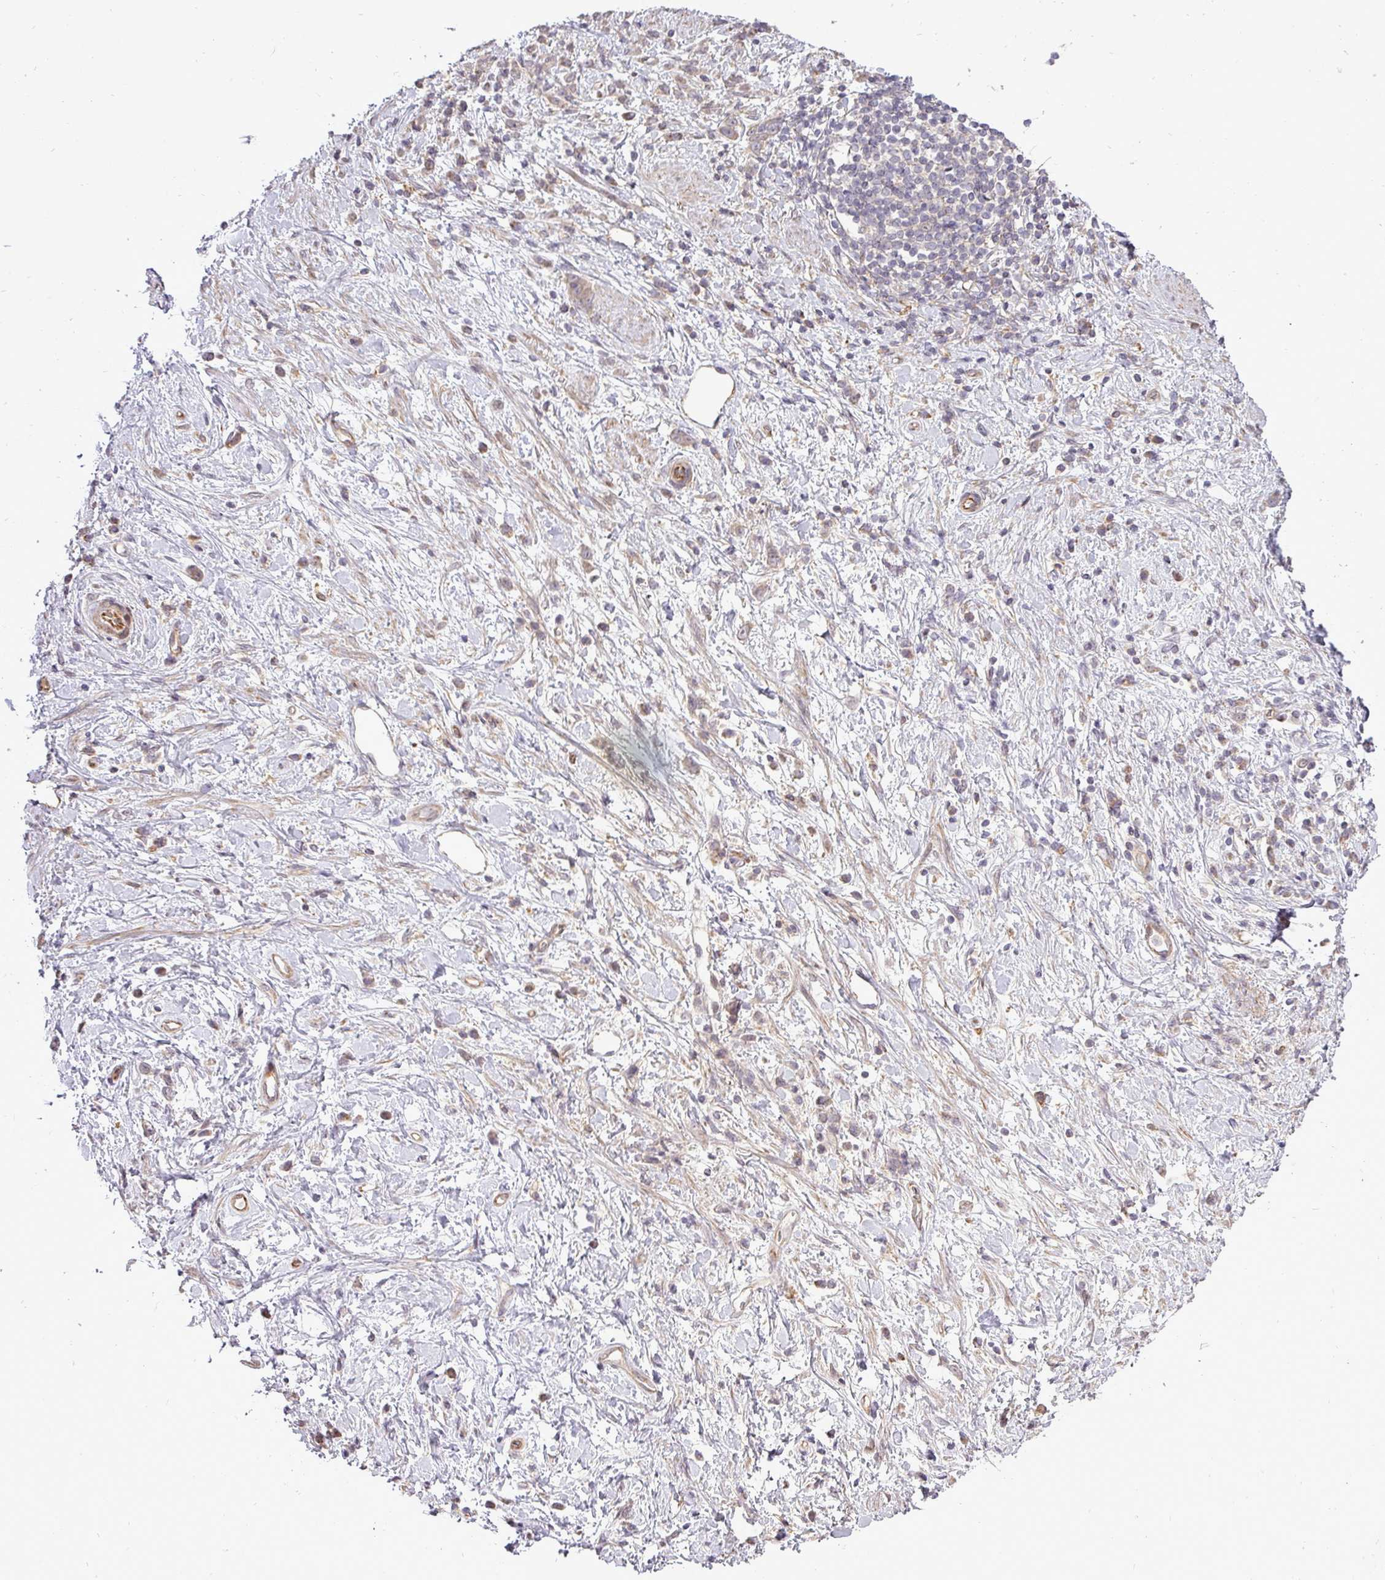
{"staining": {"intensity": "negative", "quantity": "none", "location": "none"}, "tissue": "stomach cancer", "cell_type": "Tumor cells", "image_type": "cancer", "snomed": [{"axis": "morphology", "description": "Adenocarcinoma, NOS"}, {"axis": "topography", "description": "Stomach"}], "caption": "Immunohistochemical staining of stomach cancer reveals no significant staining in tumor cells.", "gene": "PDRG1", "patient": {"sex": "female", "age": 60}}